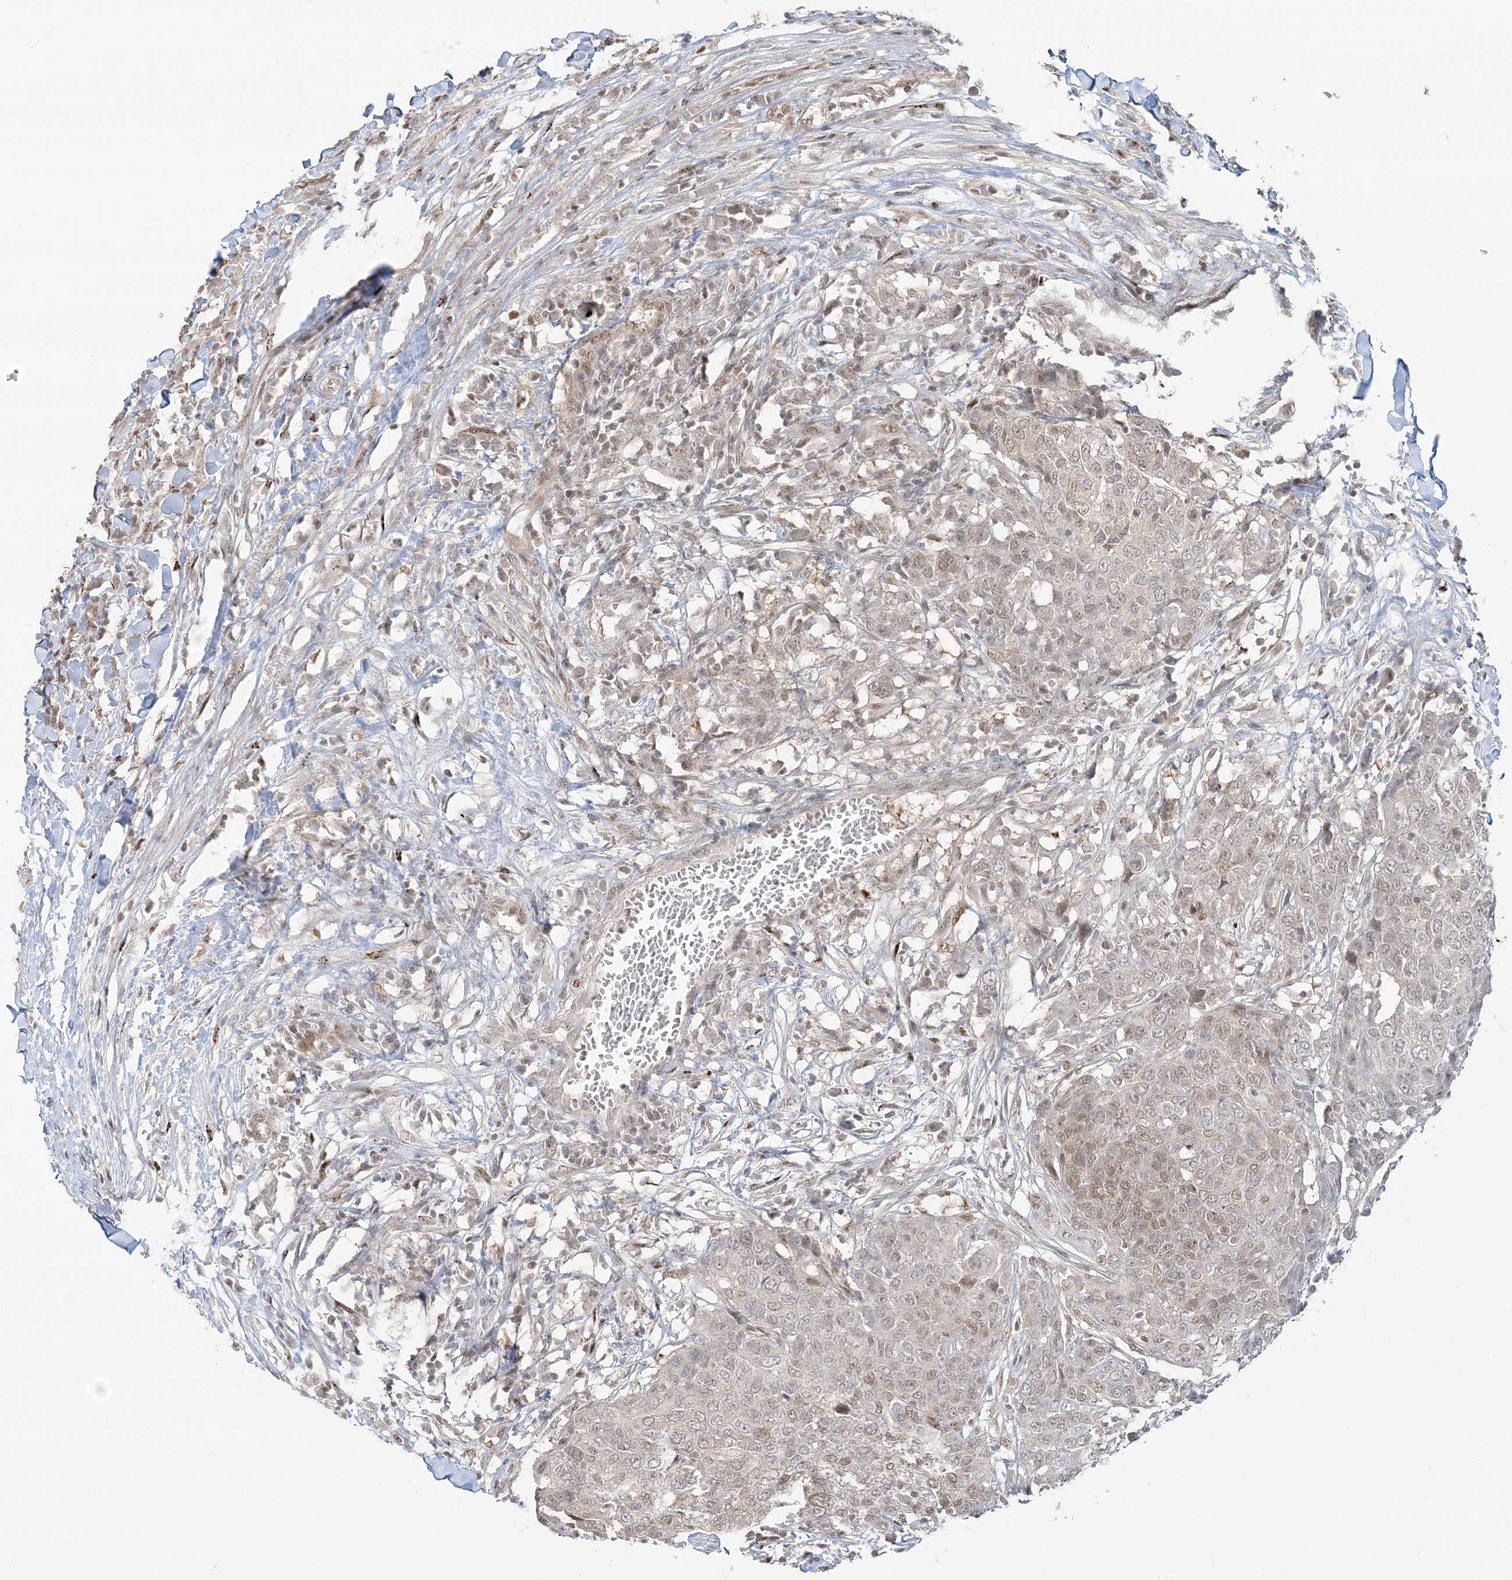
{"staining": {"intensity": "weak", "quantity": "25%-75%", "location": "nuclear"}, "tissue": "head and neck cancer", "cell_type": "Tumor cells", "image_type": "cancer", "snomed": [{"axis": "morphology", "description": "Squamous cell carcinoma, NOS"}, {"axis": "topography", "description": "Head-Neck"}], "caption": "Immunohistochemical staining of human head and neck squamous cell carcinoma exhibits weak nuclear protein staining in about 25%-75% of tumor cells.", "gene": "SUMO2", "patient": {"sex": "male", "age": 66}}